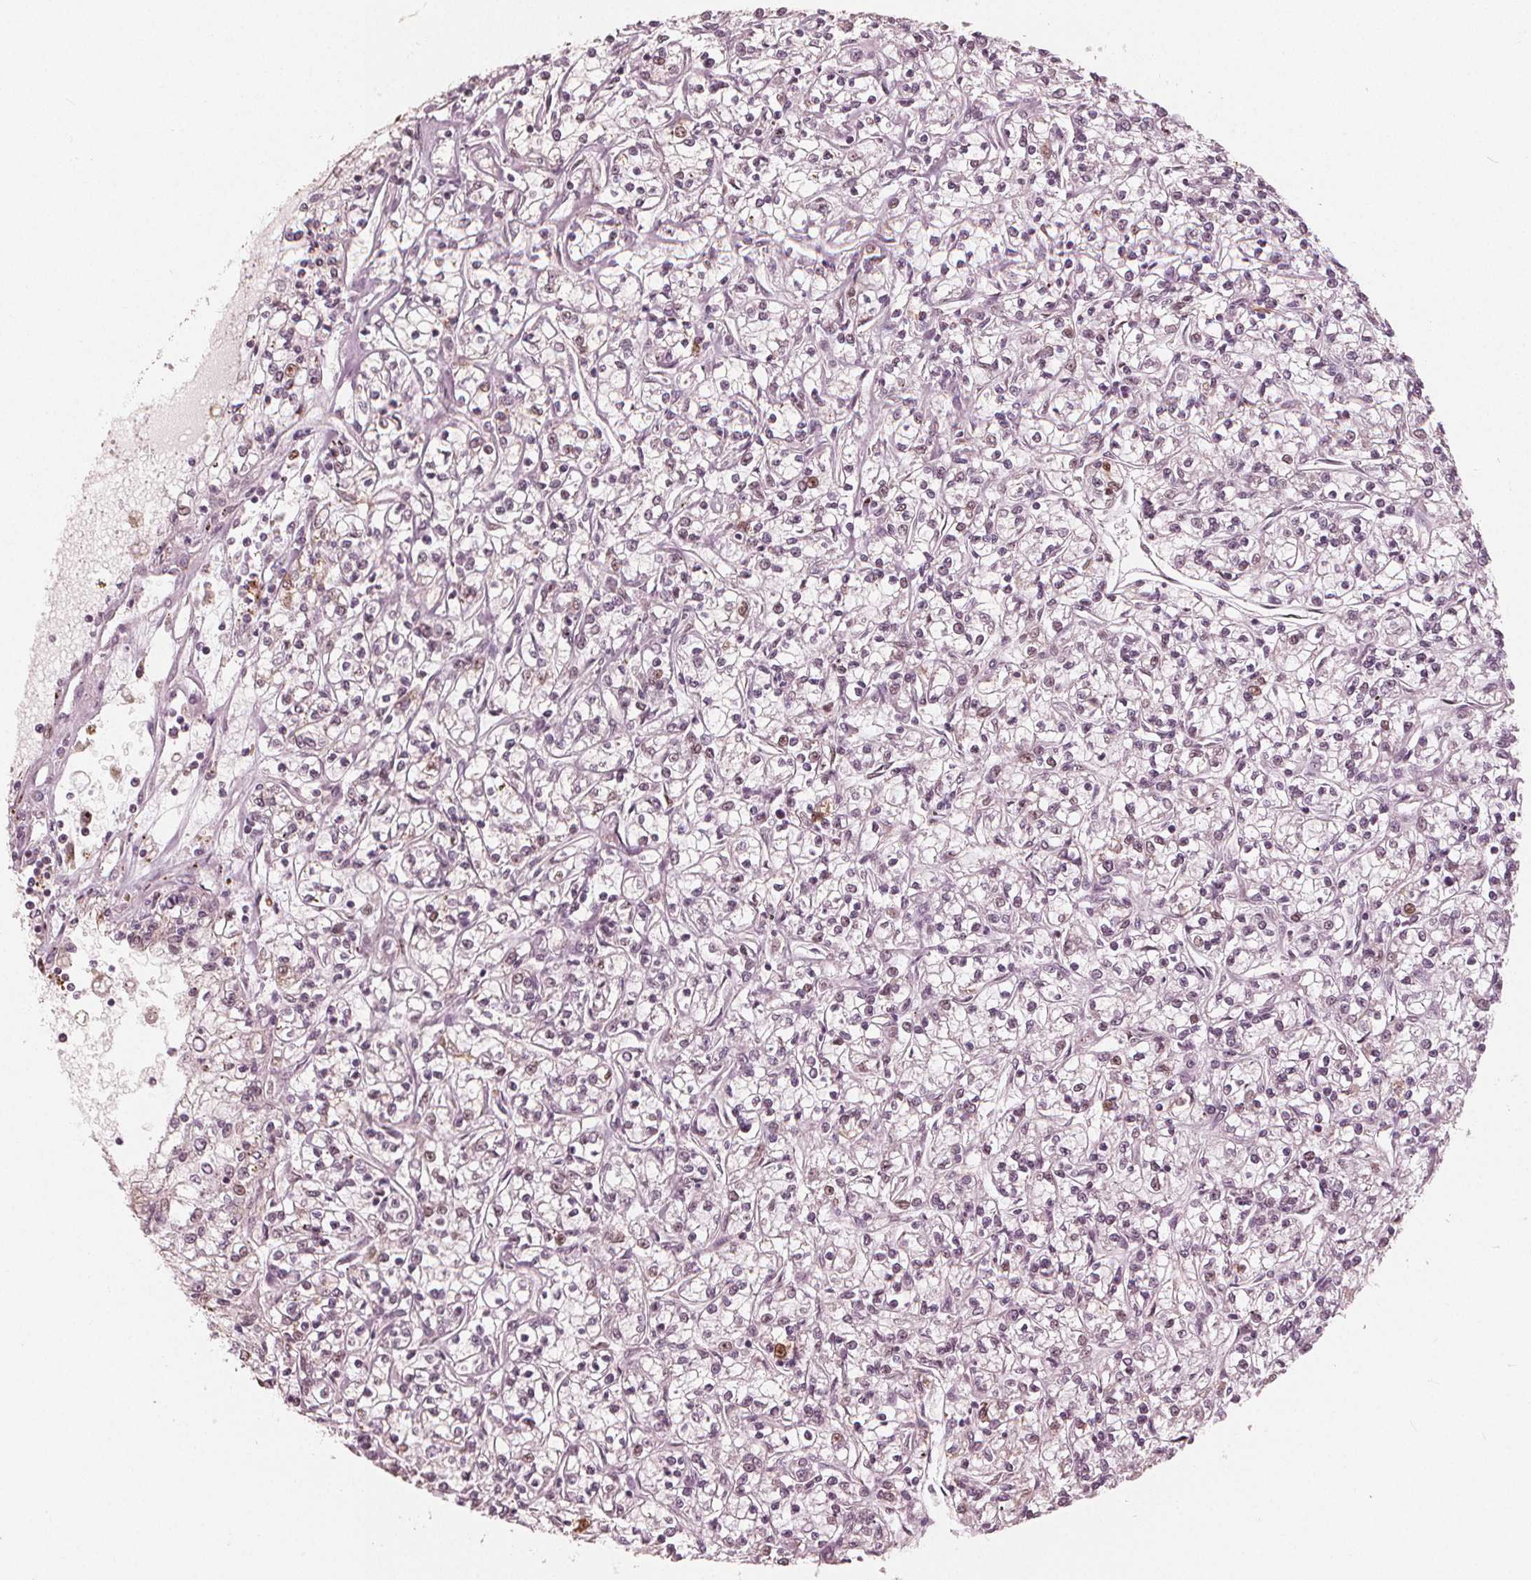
{"staining": {"intensity": "moderate", "quantity": "25%-75%", "location": "nuclear"}, "tissue": "renal cancer", "cell_type": "Tumor cells", "image_type": "cancer", "snomed": [{"axis": "morphology", "description": "Adenocarcinoma, NOS"}, {"axis": "topography", "description": "Kidney"}], "caption": "Protein staining exhibits moderate nuclear positivity in about 25%-75% of tumor cells in adenocarcinoma (renal).", "gene": "SQSTM1", "patient": {"sex": "female", "age": 59}}